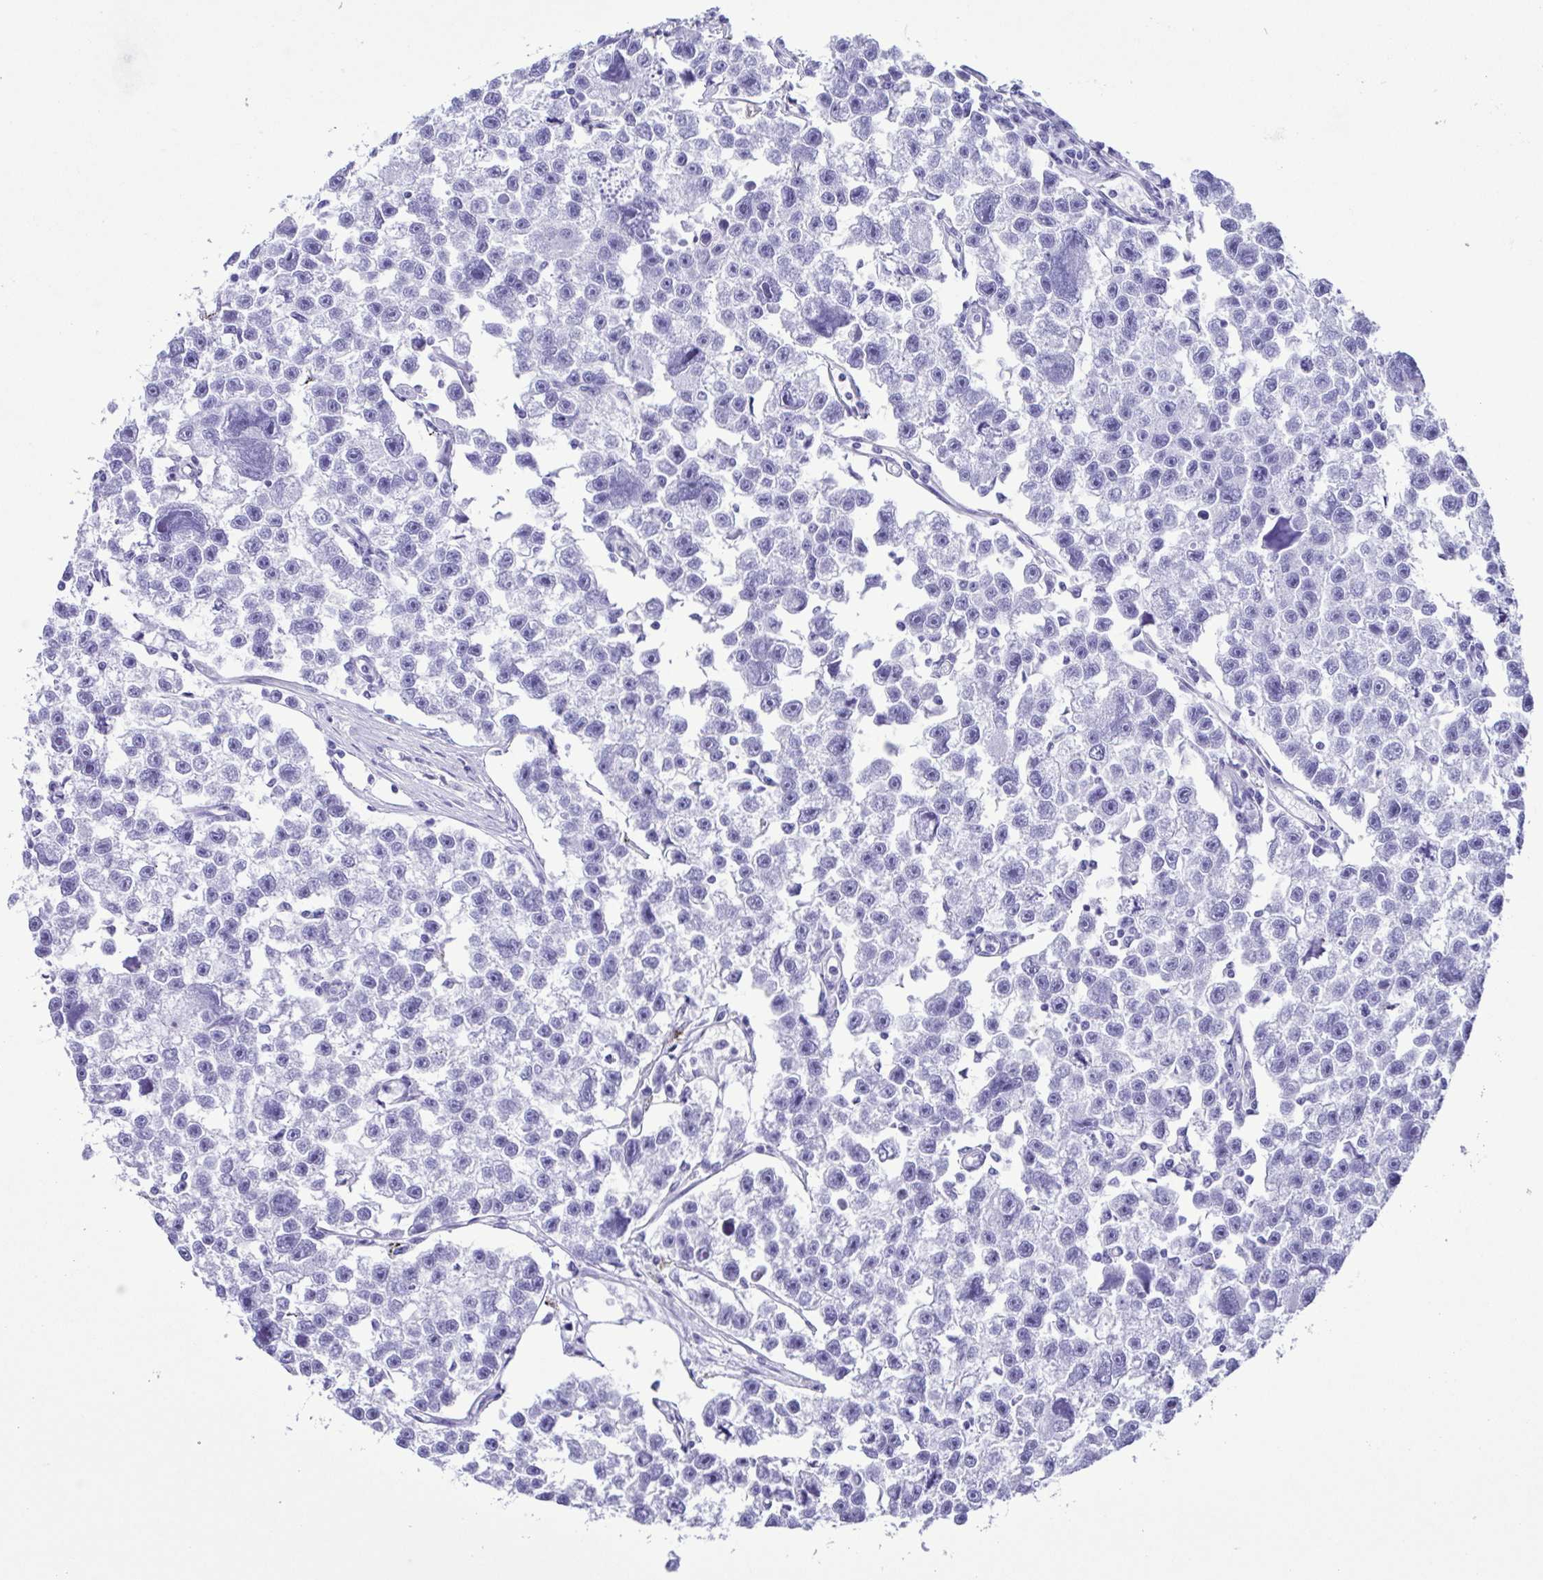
{"staining": {"intensity": "negative", "quantity": "none", "location": "none"}, "tissue": "testis cancer", "cell_type": "Tumor cells", "image_type": "cancer", "snomed": [{"axis": "morphology", "description": "Seminoma, NOS"}, {"axis": "topography", "description": "Testis"}], "caption": "DAB (3,3'-diaminobenzidine) immunohistochemical staining of testis cancer reveals no significant staining in tumor cells. (Stains: DAB (3,3'-diaminobenzidine) immunohistochemistry (IHC) with hematoxylin counter stain, Microscopy: brightfield microscopy at high magnification).", "gene": "ERP27", "patient": {"sex": "male", "age": 26}}